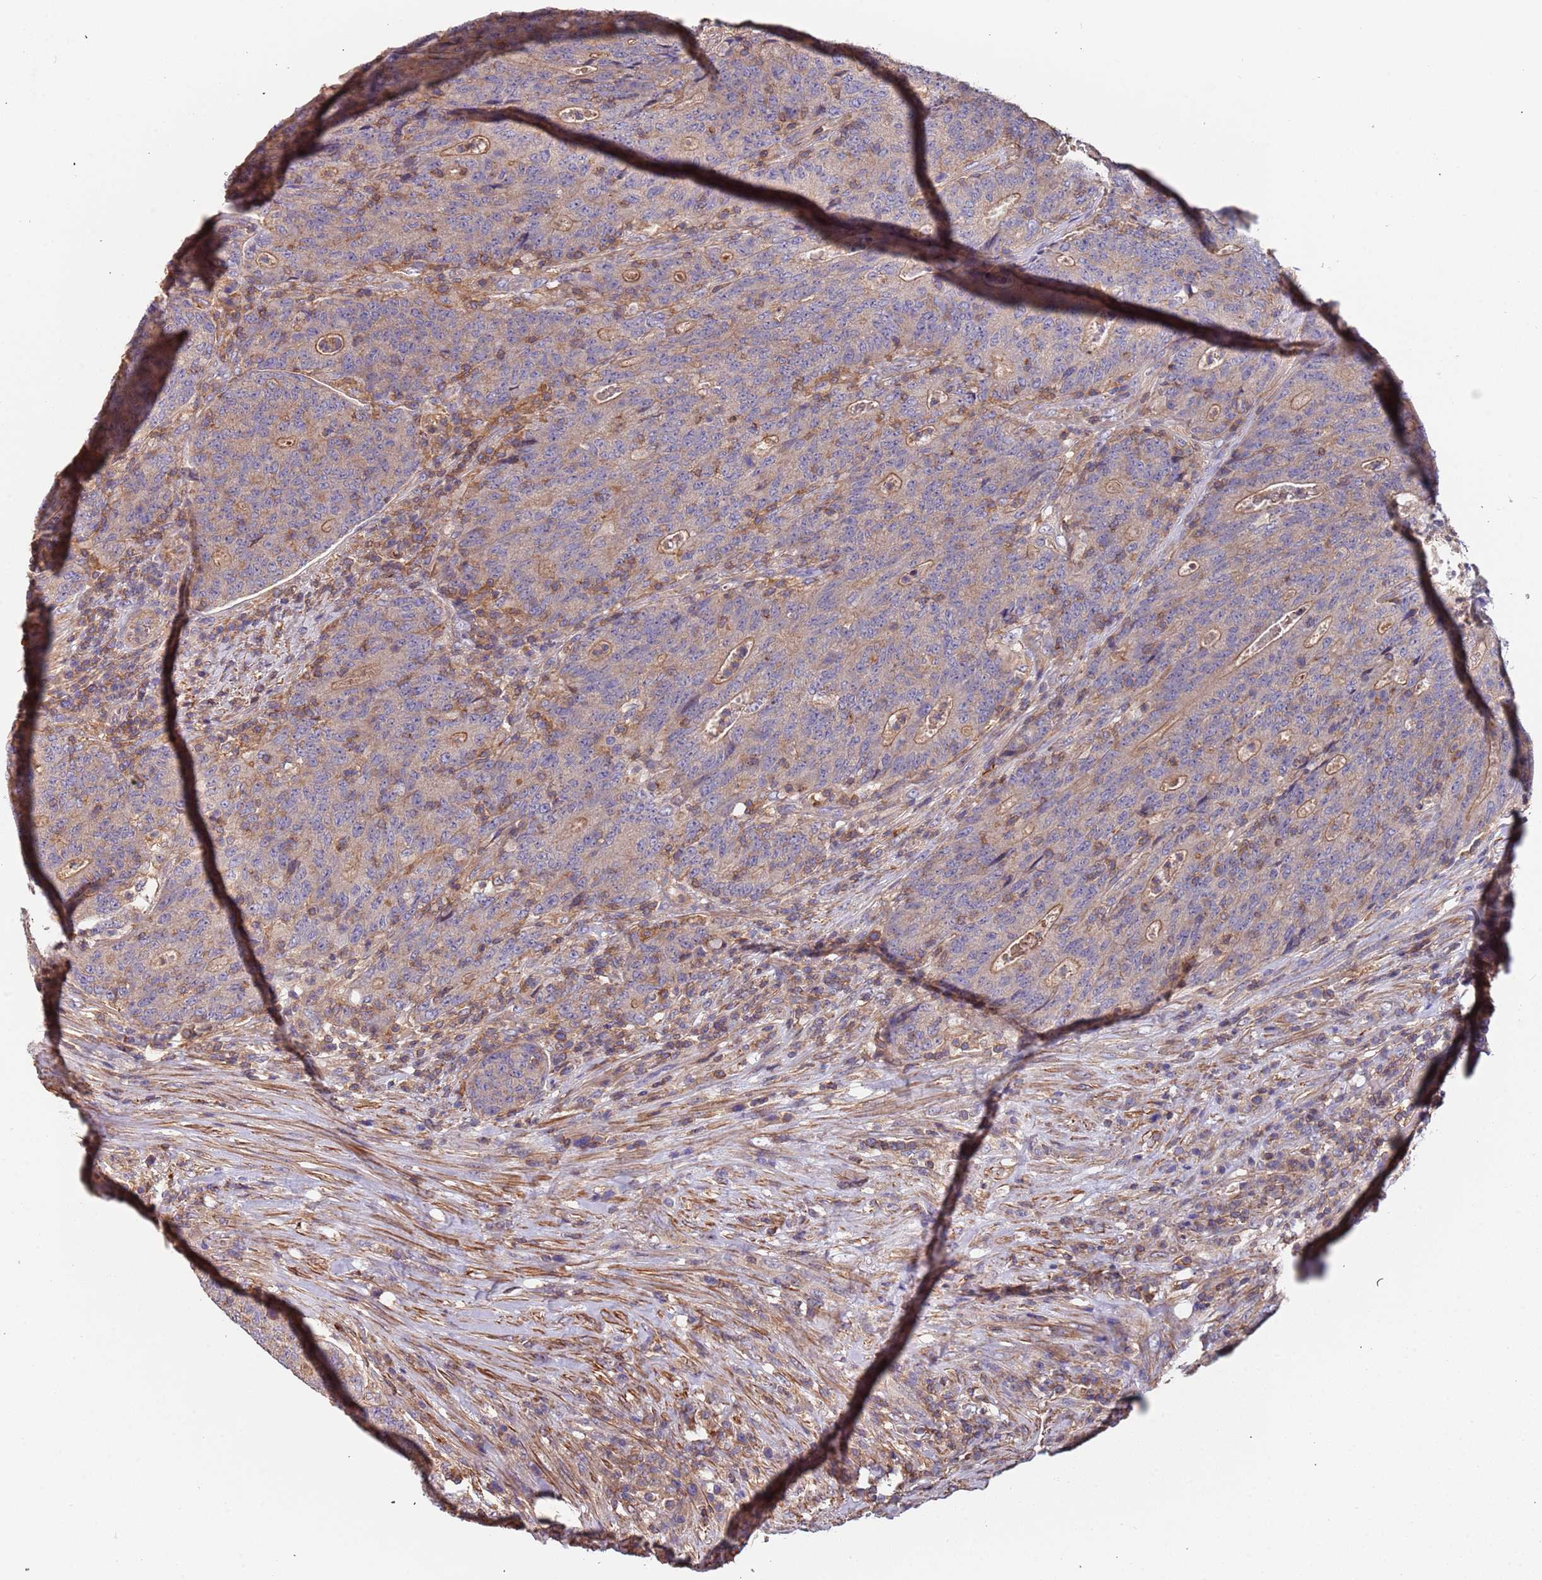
{"staining": {"intensity": "moderate", "quantity": "<25%", "location": "cytoplasmic/membranous"}, "tissue": "colorectal cancer", "cell_type": "Tumor cells", "image_type": "cancer", "snomed": [{"axis": "morphology", "description": "Adenocarcinoma, NOS"}, {"axis": "topography", "description": "Colon"}], "caption": "An image showing moderate cytoplasmic/membranous positivity in about <25% of tumor cells in adenocarcinoma (colorectal), as visualized by brown immunohistochemical staining.", "gene": "SYT4", "patient": {"sex": "female", "age": 75}}